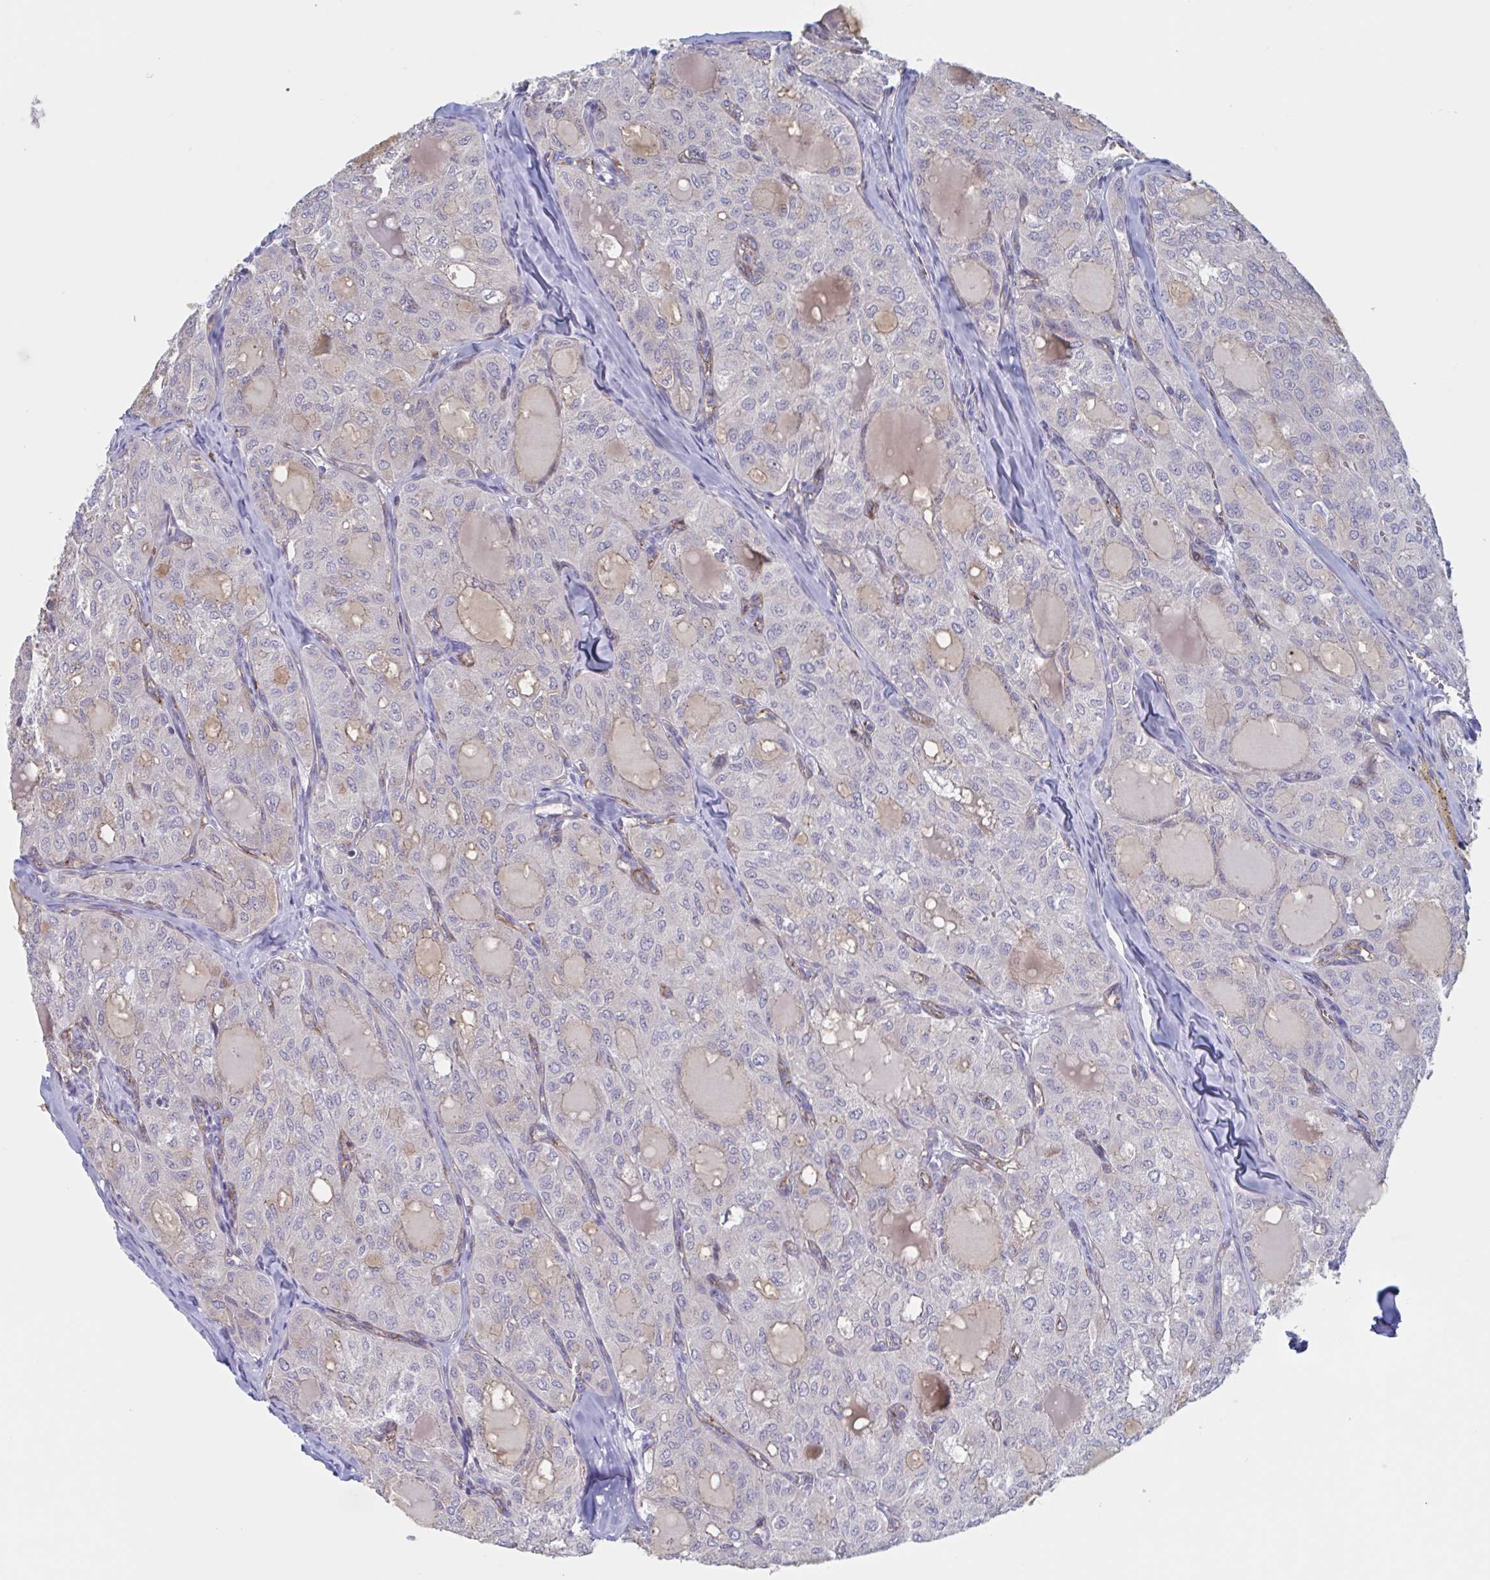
{"staining": {"intensity": "negative", "quantity": "none", "location": "none"}, "tissue": "thyroid cancer", "cell_type": "Tumor cells", "image_type": "cancer", "snomed": [{"axis": "morphology", "description": "Follicular adenoma carcinoma, NOS"}, {"axis": "topography", "description": "Thyroid gland"}], "caption": "An immunohistochemistry histopathology image of thyroid cancer (follicular adenoma carcinoma) is shown. There is no staining in tumor cells of thyroid cancer (follicular adenoma carcinoma).", "gene": "ST14", "patient": {"sex": "male", "age": 75}}